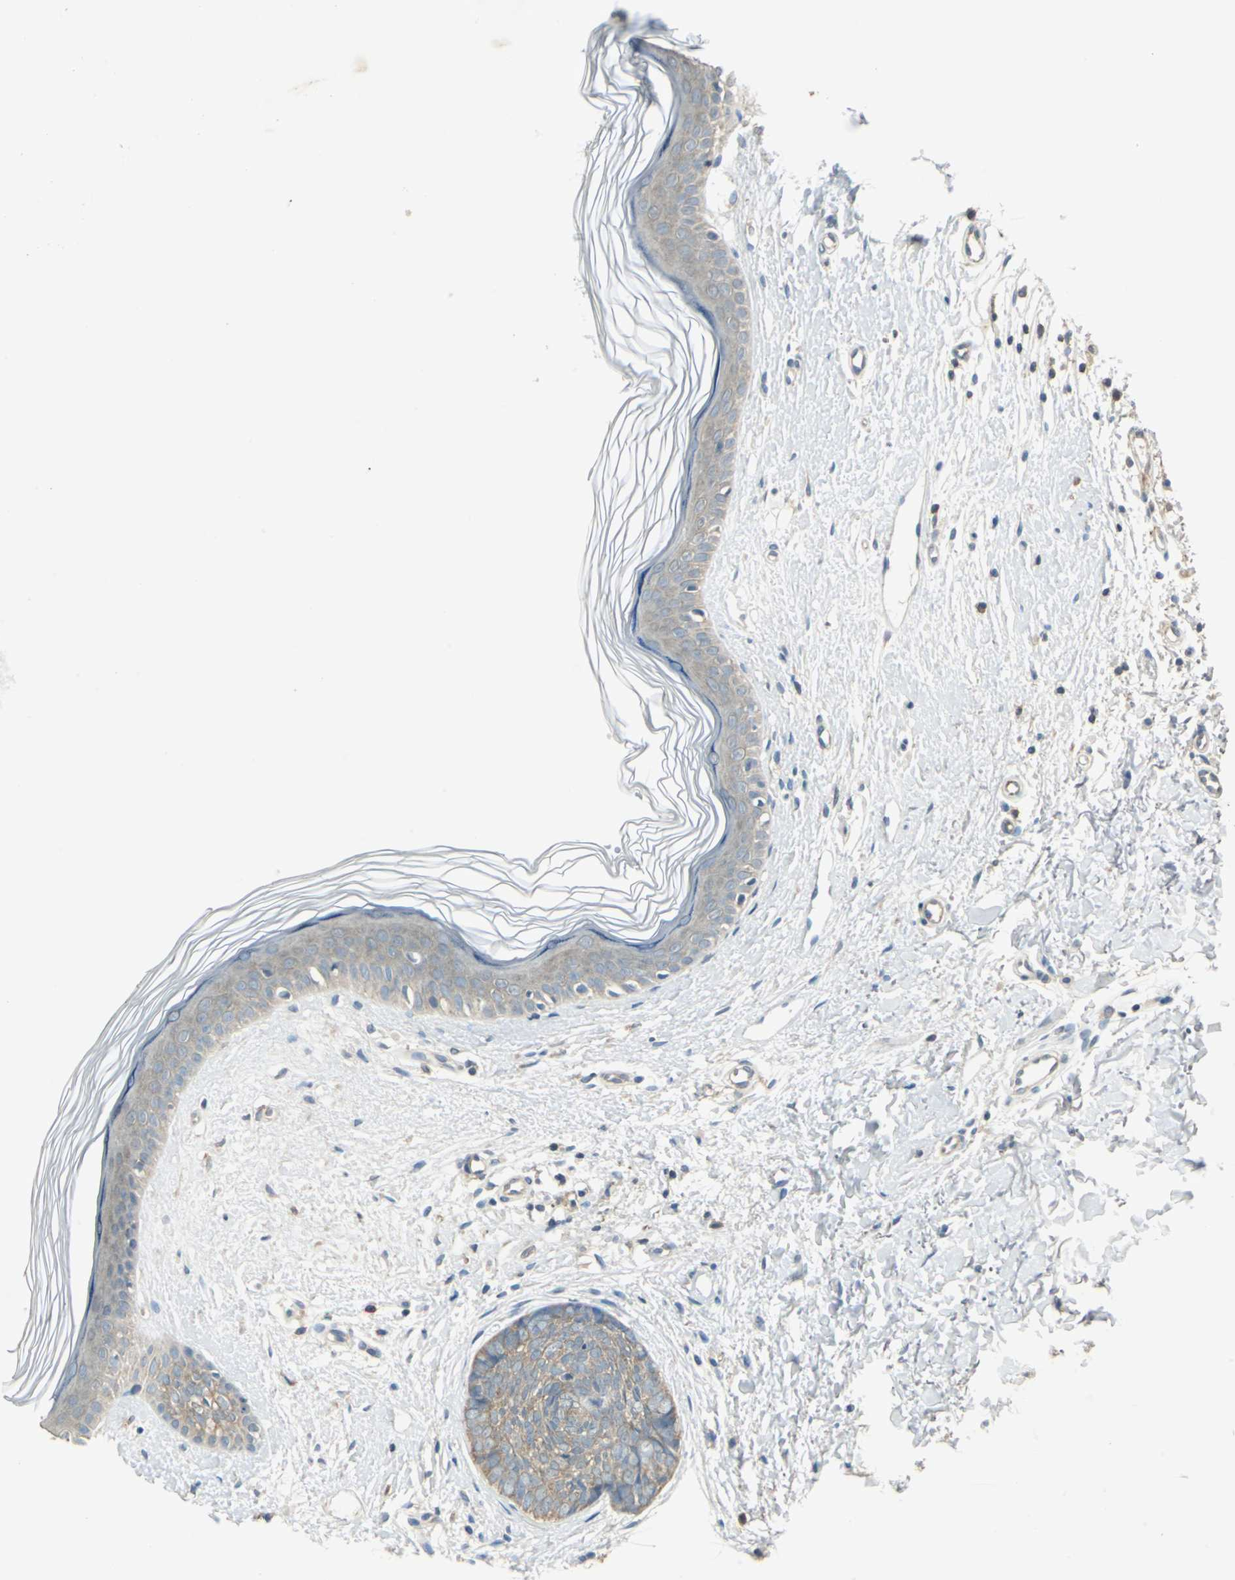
{"staining": {"intensity": "moderate", "quantity": ">75%", "location": "cytoplasmic/membranous"}, "tissue": "skin cancer", "cell_type": "Tumor cells", "image_type": "cancer", "snomed": [{"axis": "morphology", "description": "Normal tissue, NOS"}, {"axis": "morphology", "description": "Basal cell carcinoma"}, {"axis": "topography", "description": "Skin"}], "caption": "Skin cancer was stained to show a protein in brown. There is medium levels of moderate cytoplasmic/membranous staining in approximately >75% of tumor cells. Using DAB (3,3'-diaminobenzidine) (brown) and hematoxylin (blue) stains, captured at high magnification using brightfield microscopy.", "gene": "SHC2", "patient": {"sex": "female", "age": 61}}